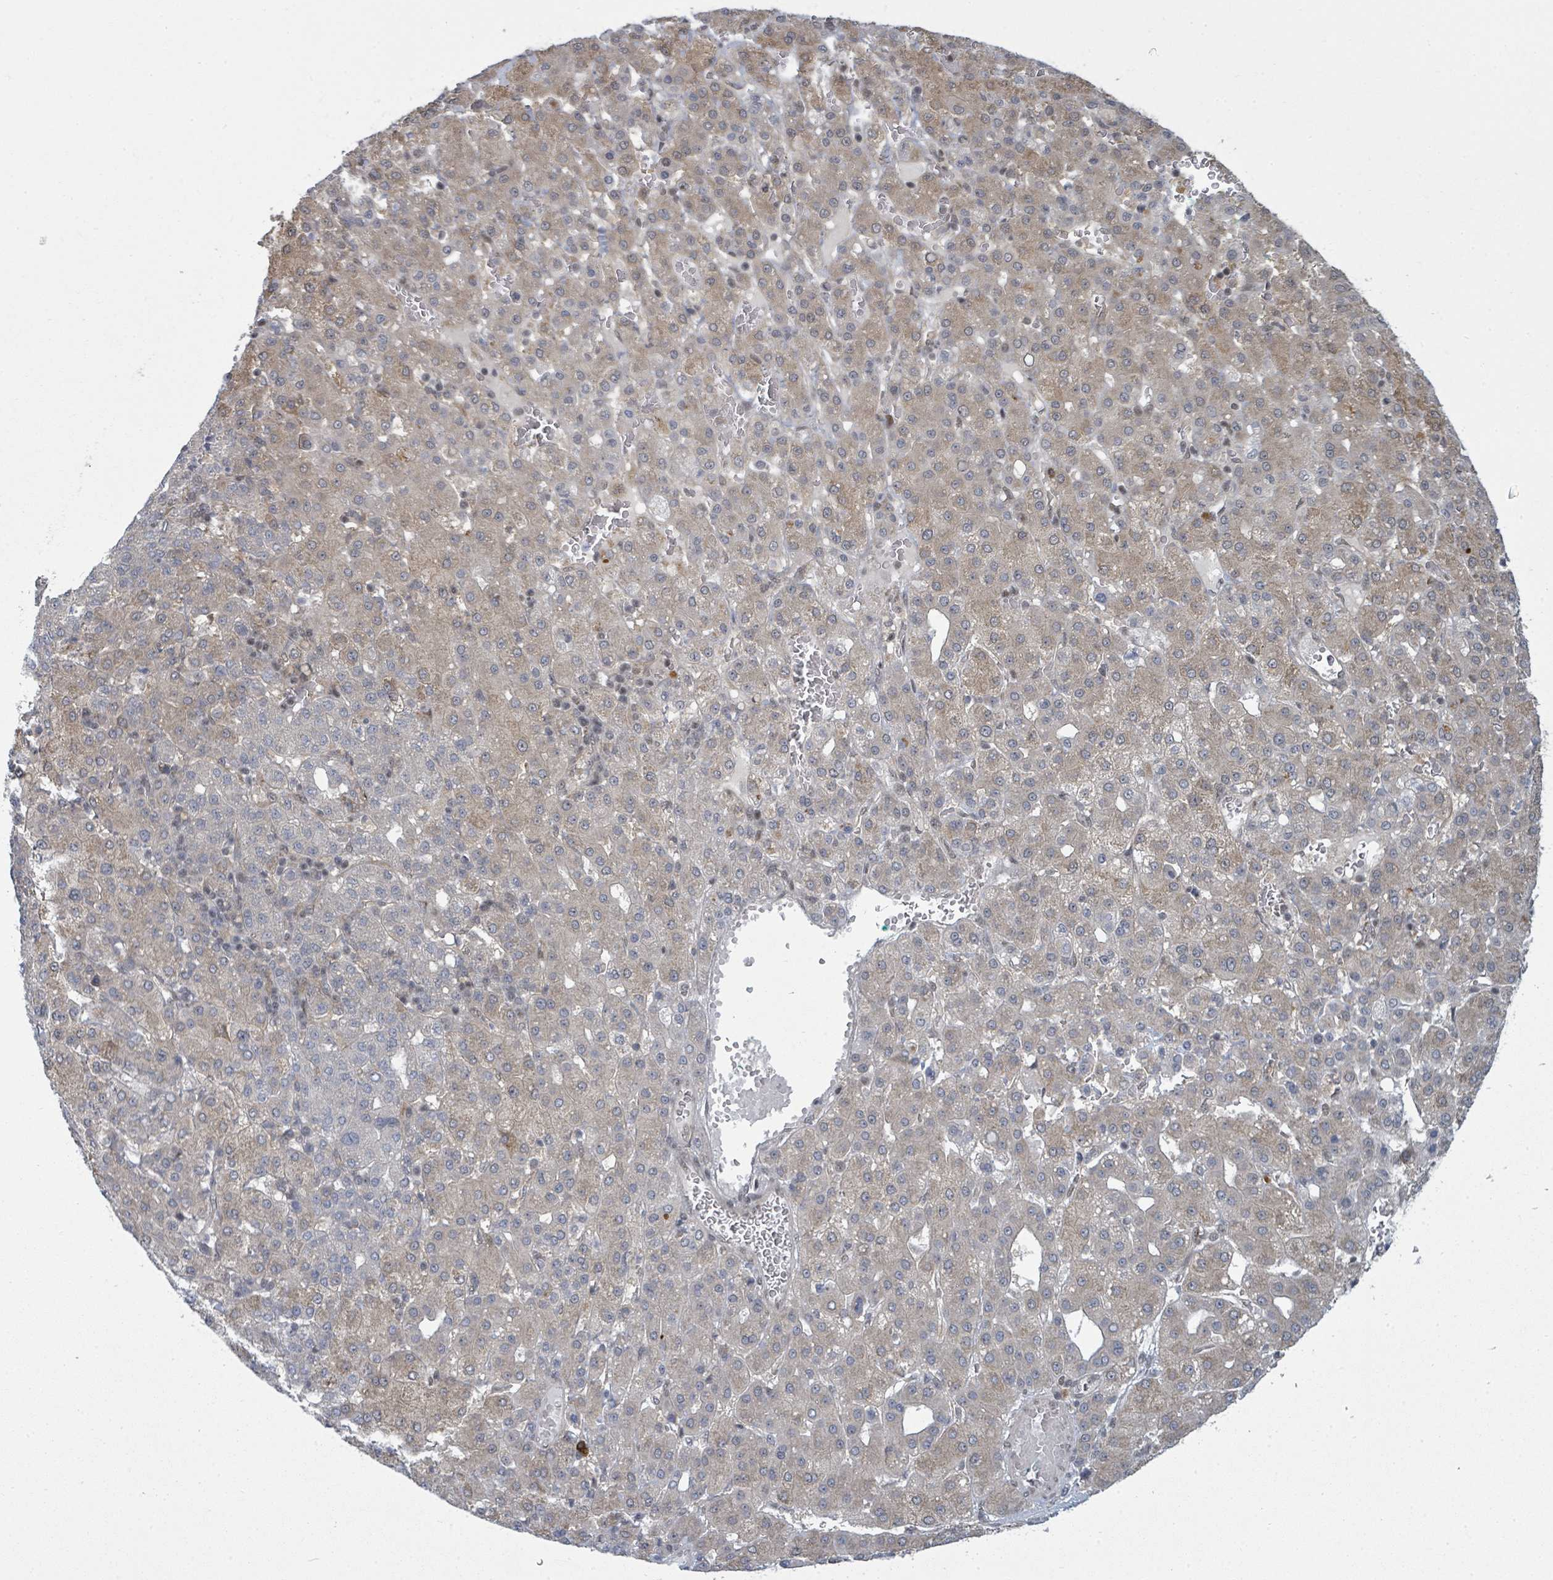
{"staining": {"intensity": "weak", "quantity": "25%-75%", "location": "cytoplasmic/membranous"}, "tissue": "liver cancer", "cell_type": "Tumor cells", "image_type": "cancer", "snomed": [{"axis": "morphology", "description": "Carcinoma, Hepatocellular, NOS"}, {"axis": "topography", "description": "Liver"}], "caption": "DAB immunohistochemical staining of human liver hepatocellular carcinoma shows weak cytoplasmic/membranous protein expression in approximately 25%-75% of tumor cells.", "gene": "PSMG2", "patient": {"sex": "male", "age": 65}}